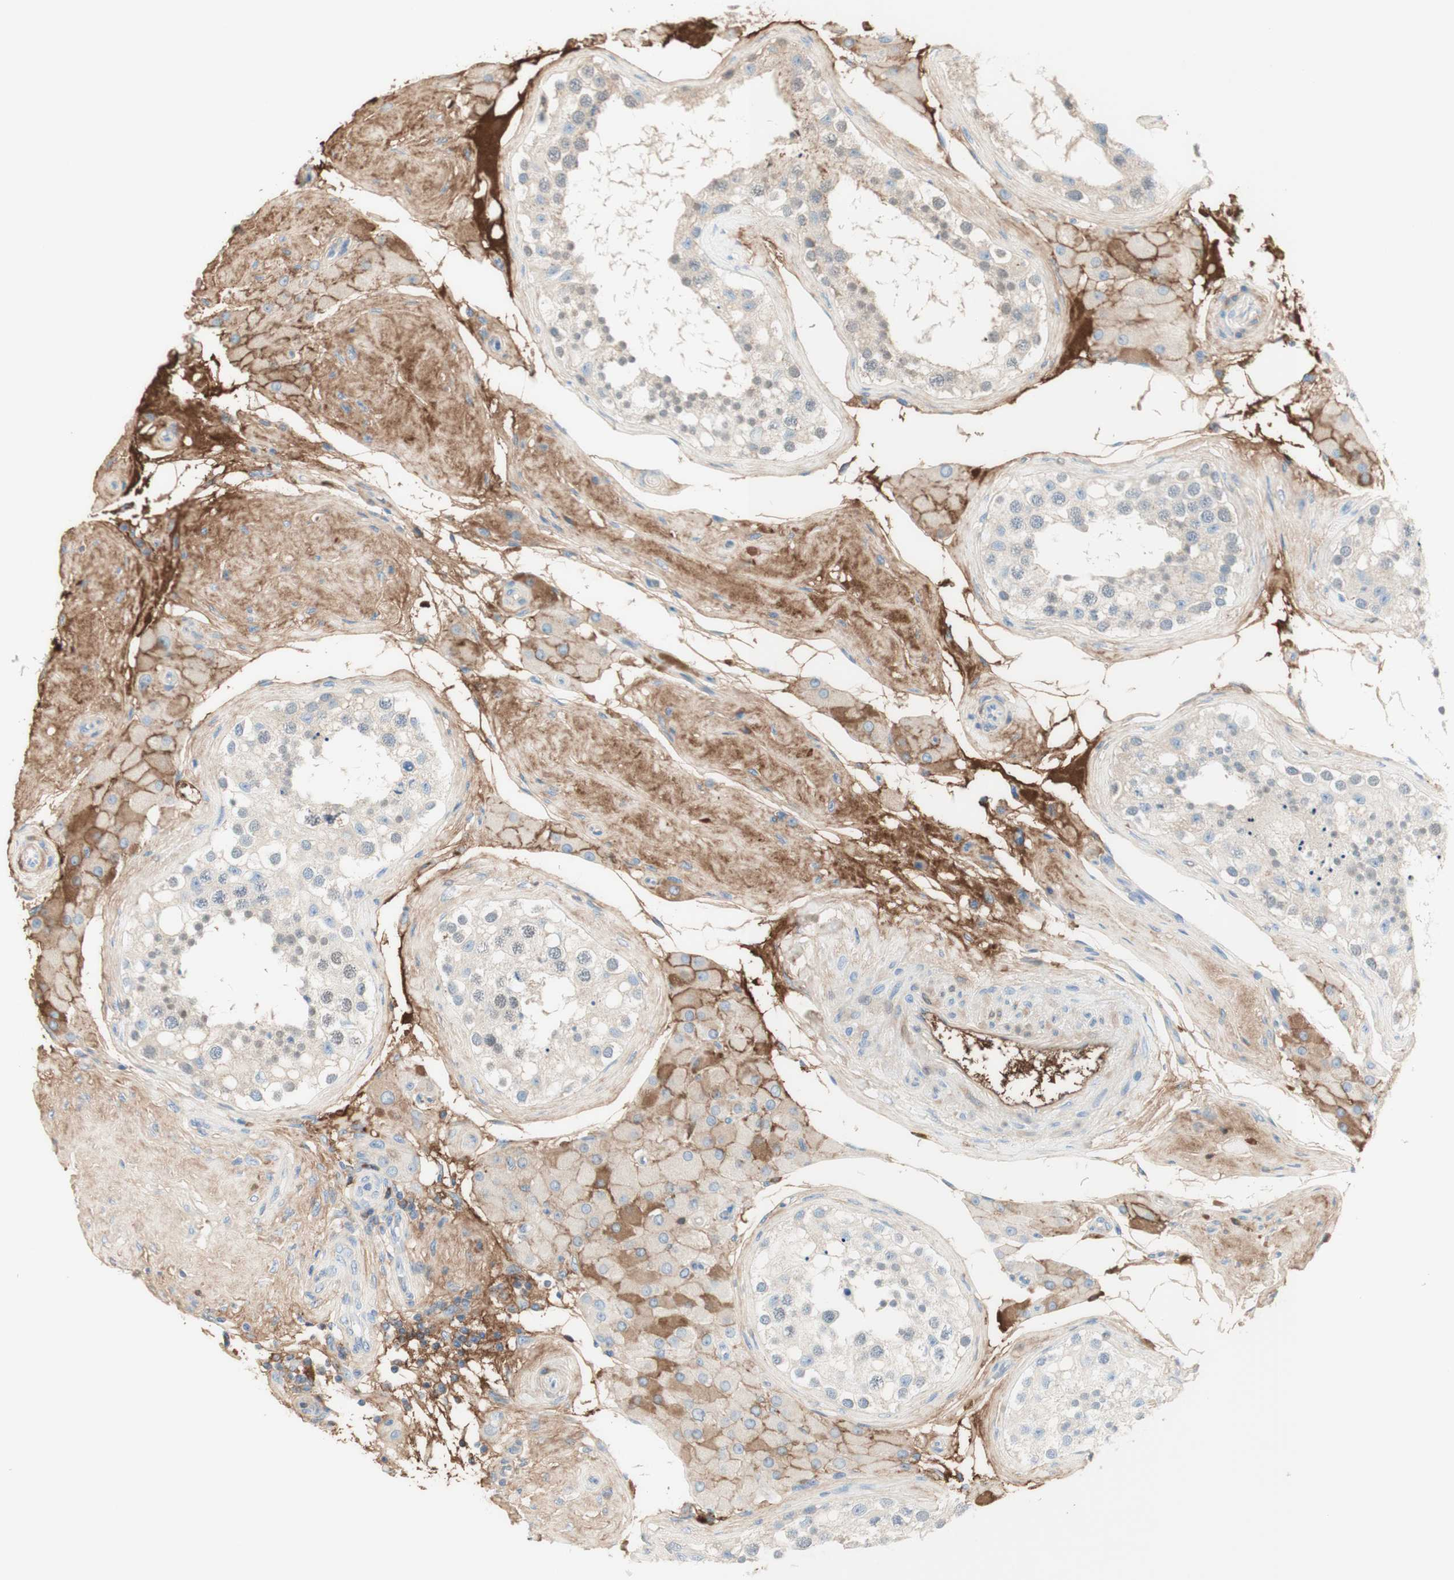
{"staining": {"intensity": "negative", "quantity": "none", "location": "none"}, "tissue": "testis", "cell_type": "Cells in seminiferous ducts", "image_type": "normal", "snomed": [{"axis": "morphology", "description": "Normal tissue, NOS"}, {"axis": "topography", "description": "Testis"}], "caption": "DAB immunohistochemical staining of unremarkable human testis shows no significant positivity in cells in seminiferous ducts. Brightfield microscopy of immunohistochemistry (IHC) stained with DAB (3,3'-diaminobenzidine) (brown) and hematoxylin (blue), captured at high magnification.", "gene": "KNG1", "patient": {"sex": "male", "age": 68}}